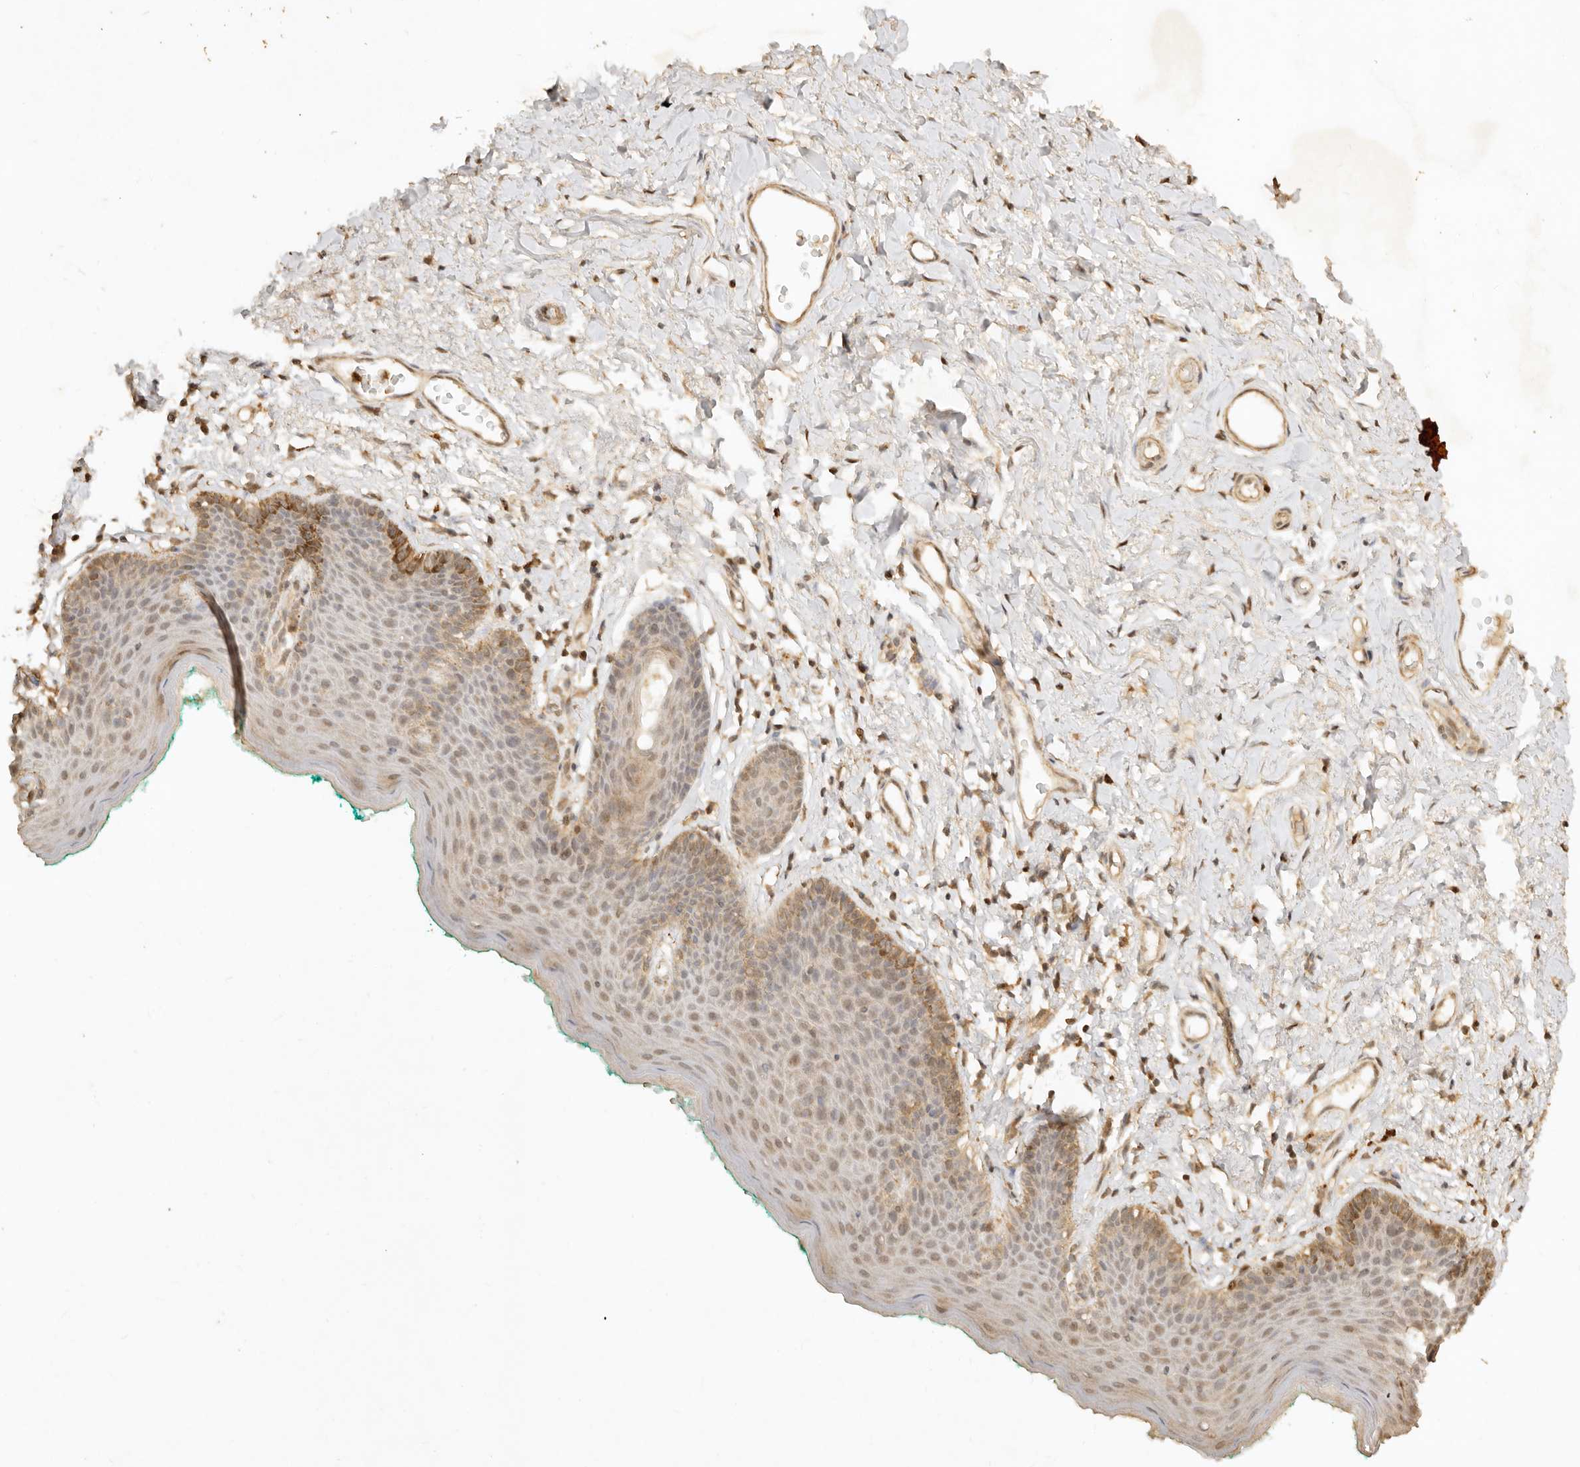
{"staining": {"intensity": "moderate", "quantity": "25%-75%", "location": "cytoplasmic/membranous,nuclear"}, "tissue": "skin", "cell_type": "Epidermal cells", "image_type": "normal", "snomed": [{"axis": "morphology", "description": "Normal tissue, NOS"}, {"axis": "topography", "description": "Vulva"}], "caption": "A micrograph showing moderate cytoplasmic/membranous,nuclear staining in approximately 25%-75% of epidermal cells in normal skin, as visualized by brown immunohistochemical staining.", "gene": "KIF2B", "patient": {"sex": "female", "age": 66}}